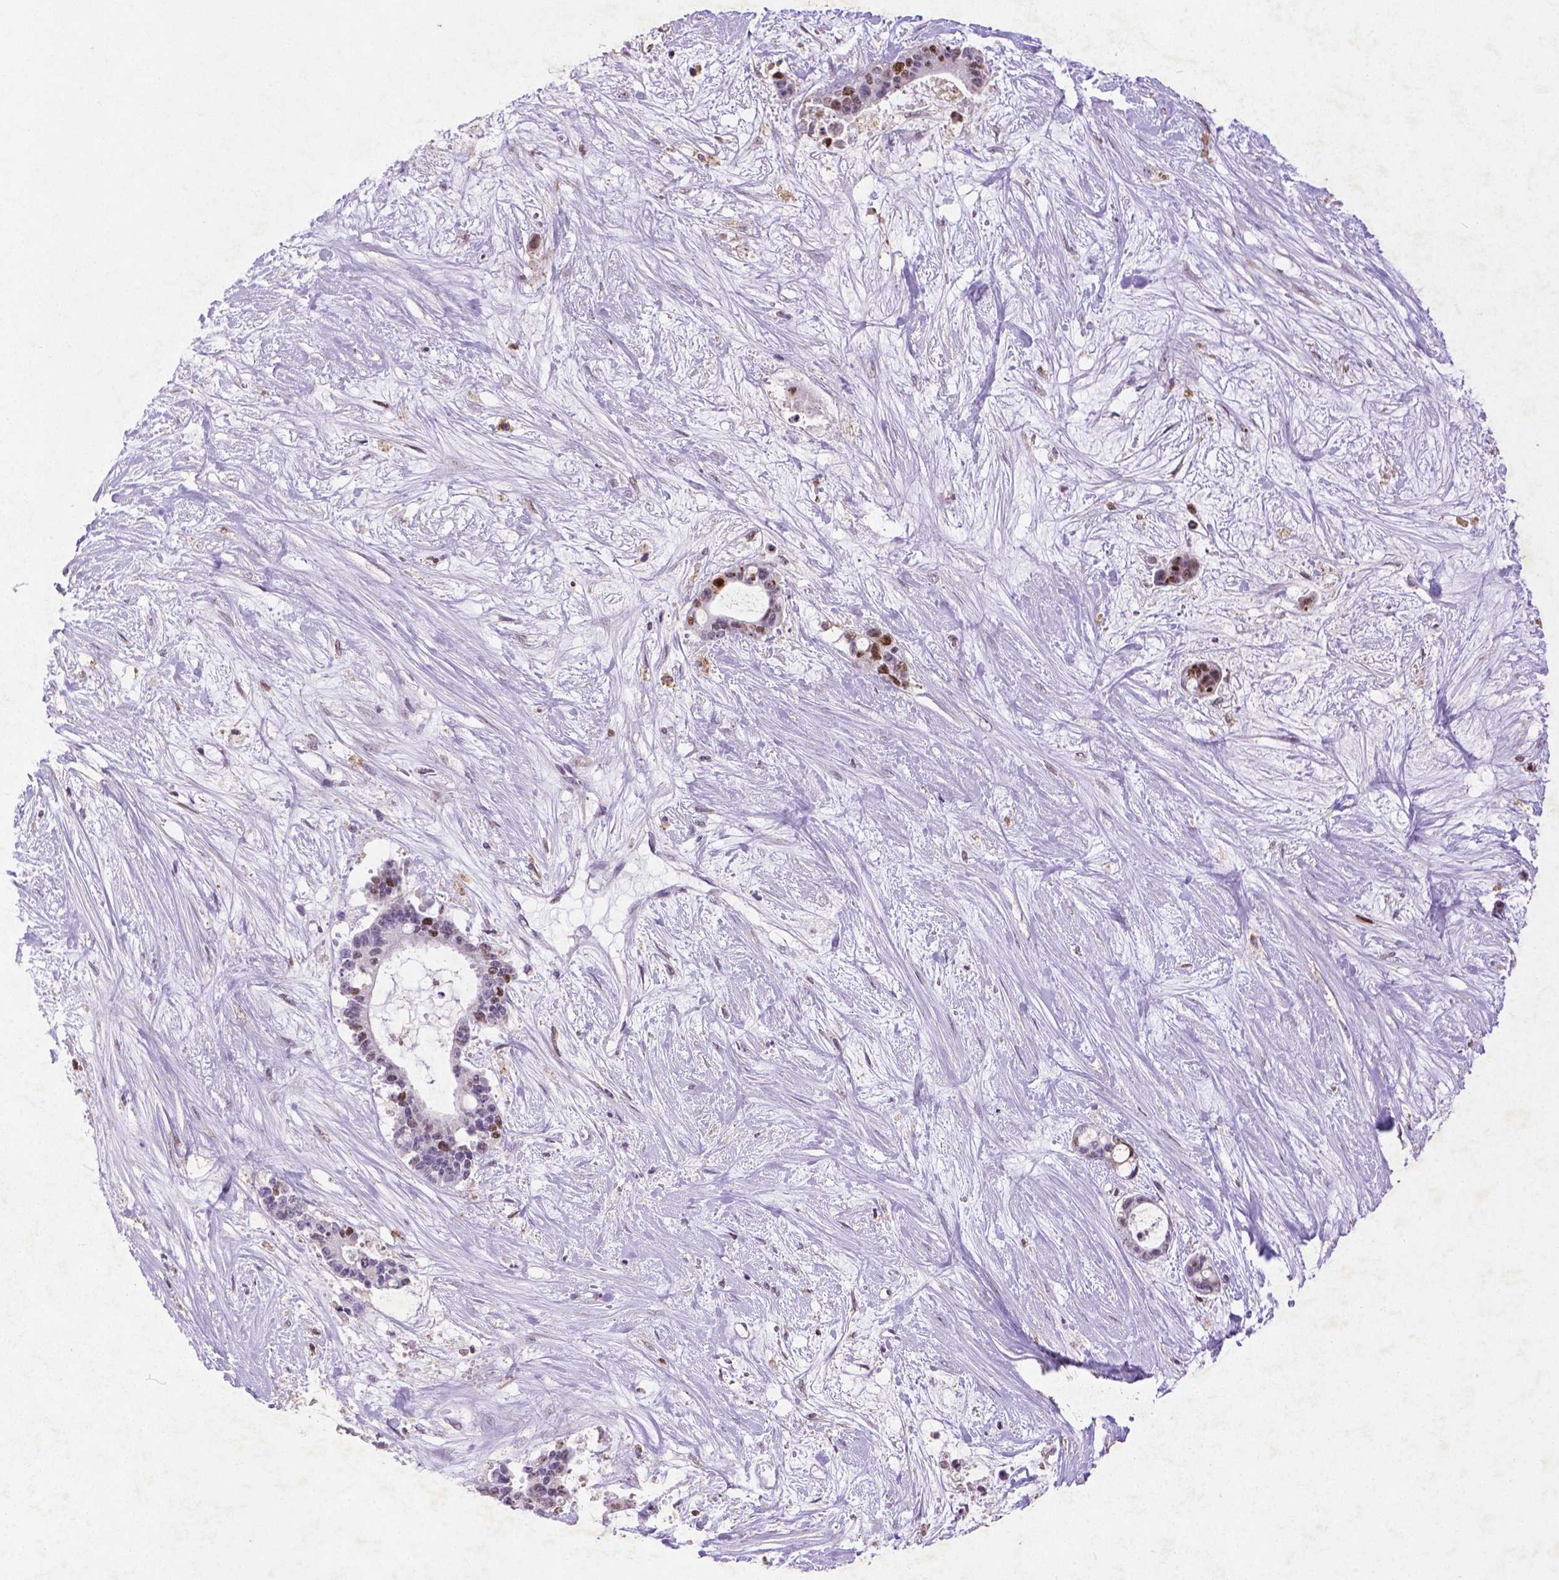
{"staining": {"intensity": "strong", "quantity": "<25%", "location": "nuclear"}, "tissue": "liver cancer", "cell_type": "Tumor cells", "image_type": "cancer", "snomed": [{"axis": "morphology", "description": "Normal tissue, NOS"}, {"axis": "morphology", "description": "Cholangiocarcinoma"}, {"axis": "topography", "description": "Liver"}, {"axis": "topography", "description": "Peripheral nerve tissue"}], "caption": "Immunohistochemistry (IHC) staining of liver cholangiocarcinoma, which shows medium levels of strong nuclear positivity in about <25% of tumor cells indicating strong nuclear protein expression. The staining was performed using DAB (3,3'-diaminobenzidine) (brown) for protein detection and nuclei were counterstained in hematoxylin (blue).", "gene": "CDKN1A", "patient": {"sex": "female", "age": 73}}